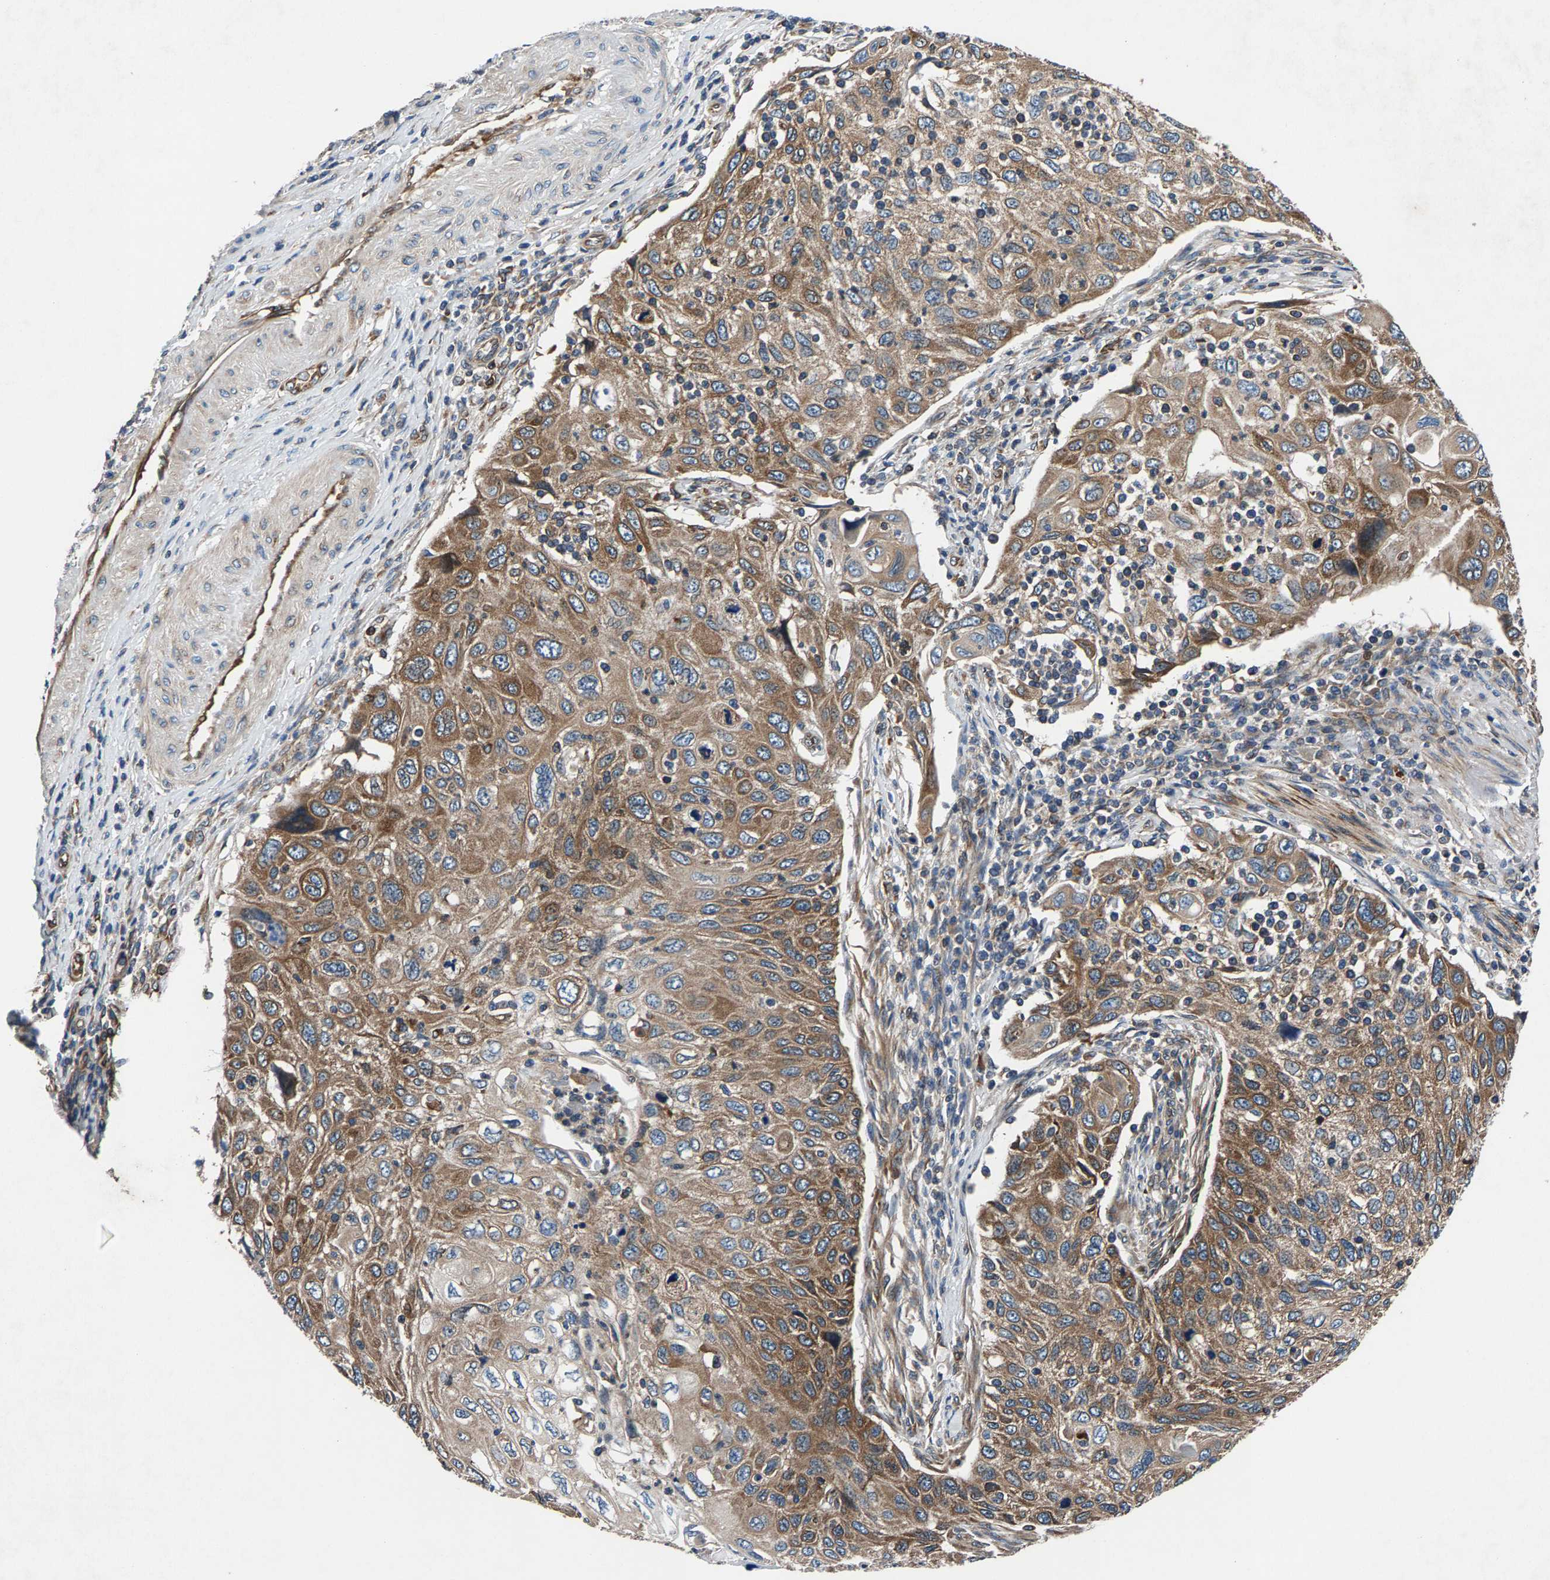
{"staining": {"intensity": "moderate", "quantity": ">75%", "location": "cytoplasmic/membranous"}, "tissue": "cervical cancer", "cell_type": "Tumor cells", "image_type": "cancer", "snomed": [{"axis": "morphology", "description": "Squamous cell carcinoma, NOS"}, {"axis": "topography", "description": "Cervix"}], "caption": "DAB (3,3'-diaminobenzidine) immunohistochemical staining of squamous cell carcinoma (cervical) reveals moderate cytoplasmic/membranous protein positivity in approximately >75% of tumor cells. Immunohistochemistry stains the protein of interest in brown and the nuclei are stained blue.", "gene": "LPCAT1", "patient": {"sex": "female", "age": 70}}